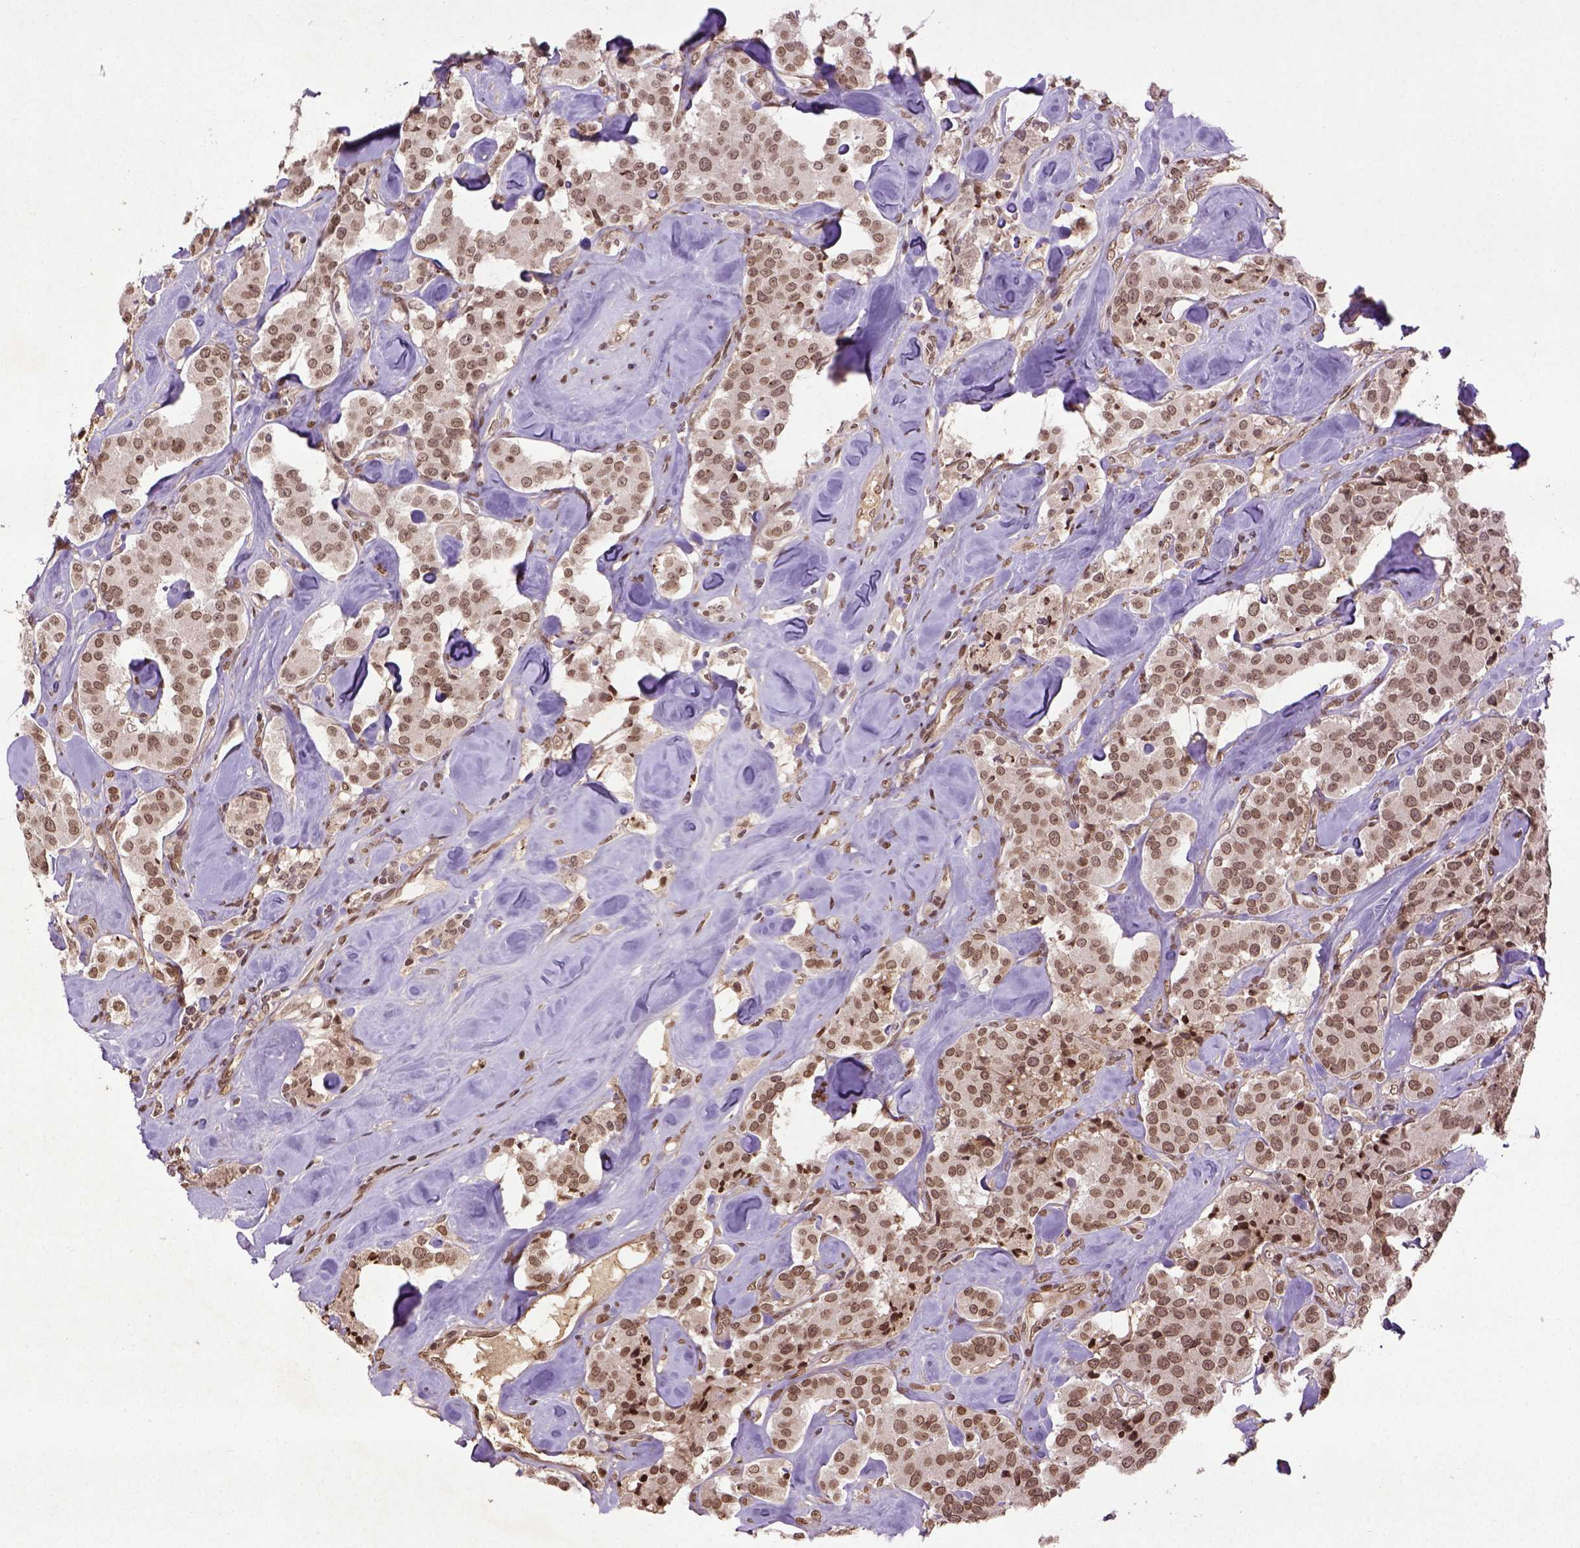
{"staining": {"intensity": "moderate", "quantity": ">75%", "location": "nuclear"}, "tissue": "carcinoid", "cell_type": "Tumor cells", "image_type": "cancer", "snomed": [{"axis": "morphology", "description": "Carcinoid, malignant, NOS"}, {"axis": "topography", "description": "Pancreas"}], "caption": "IHC histopathology image of neoplastic tissue: human malignant carcinoid stained using immunohistochemistry (IHC) demonstrates medium levels of moderate protein expression localized specifically in the nuclear of tumor cells, appearing as a nuclear brown color.", "gene": "BANF1", "patient": {"sex": "male", "age": 41}}